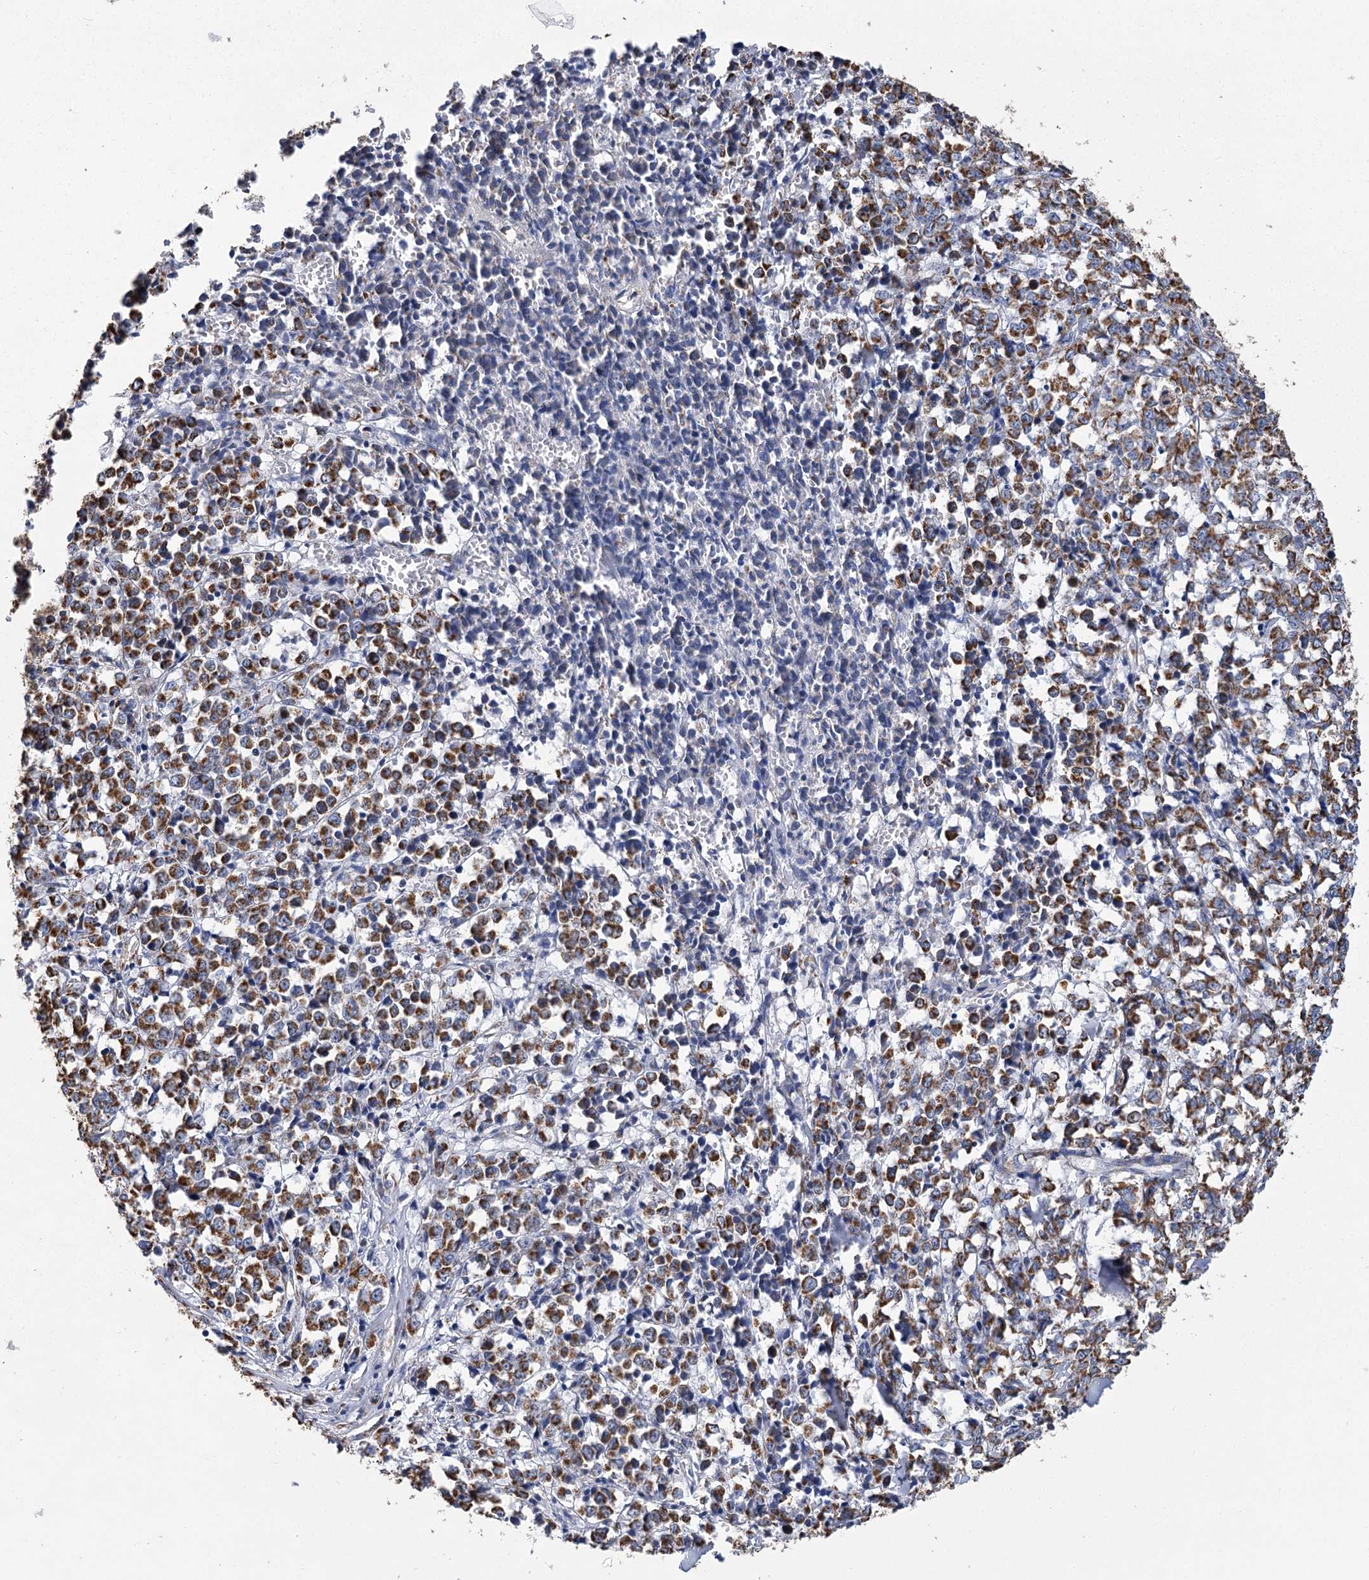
{"staining": {"intensity": "strong", "quantity": ">75%", "location": "cytoplasmic/membranous"}, "tissue": "melanoma", "cell_type": "Tumor cells", "image_type": "cancer", "snomed": [{"axis": "morphology", "description": "Malignant melanoma, NOS"}, {"axis": "topography", "description": "Skin"}], "caption": "About >75% of tumor cells in human malignant melanoma exhibit strong cytoplasmic/membranous protein positivity as visualized by brown immunohistochemical staining.", "gene": "CCDC73", "patient": {"sex": "female", "age": 72}}